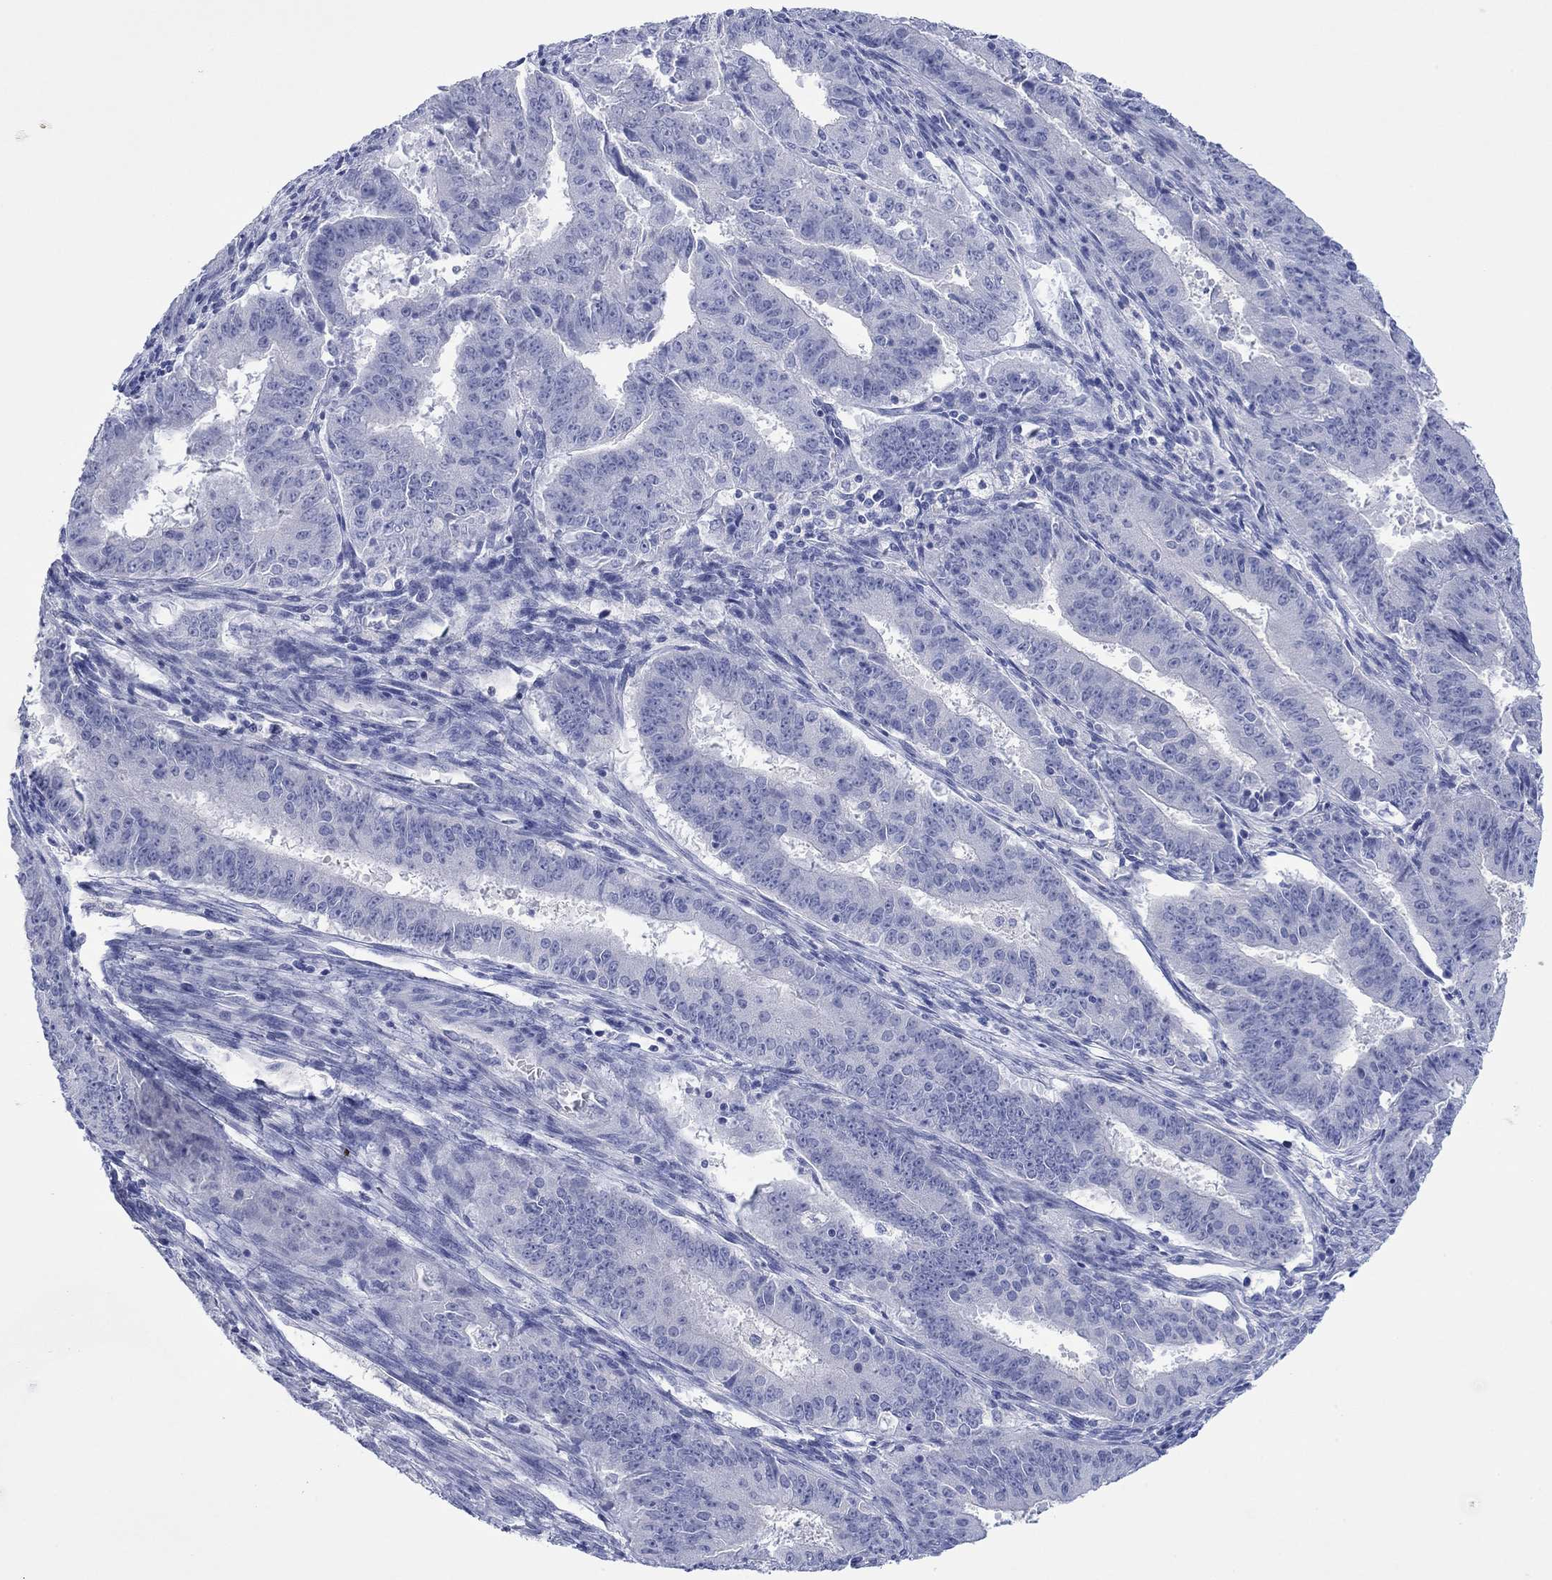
{"staining": {"intensity": "negative", "quantity": "none", "location": "none"}, "tissue": "ovarian cancer", "cell_type": "Tumor cells", "image_type": "cancer", "snomed": [{"axis": "morphology", "description": "Carcinoma, endometroid"}, {"axis": "topography", "description": "Ovary"}], "caption": "A photomicrograph of human endometroid carcinoma (ovarian) is negative for staining in tumor cells. (Stains: DAB (3,3'-diaminobenzidine) IHC with hematoxylin counter stain, Microscopy: brightfield microscopy at high magnification).", "gene": "MLANA", "patient": {"sex": "female", "age": 42}}